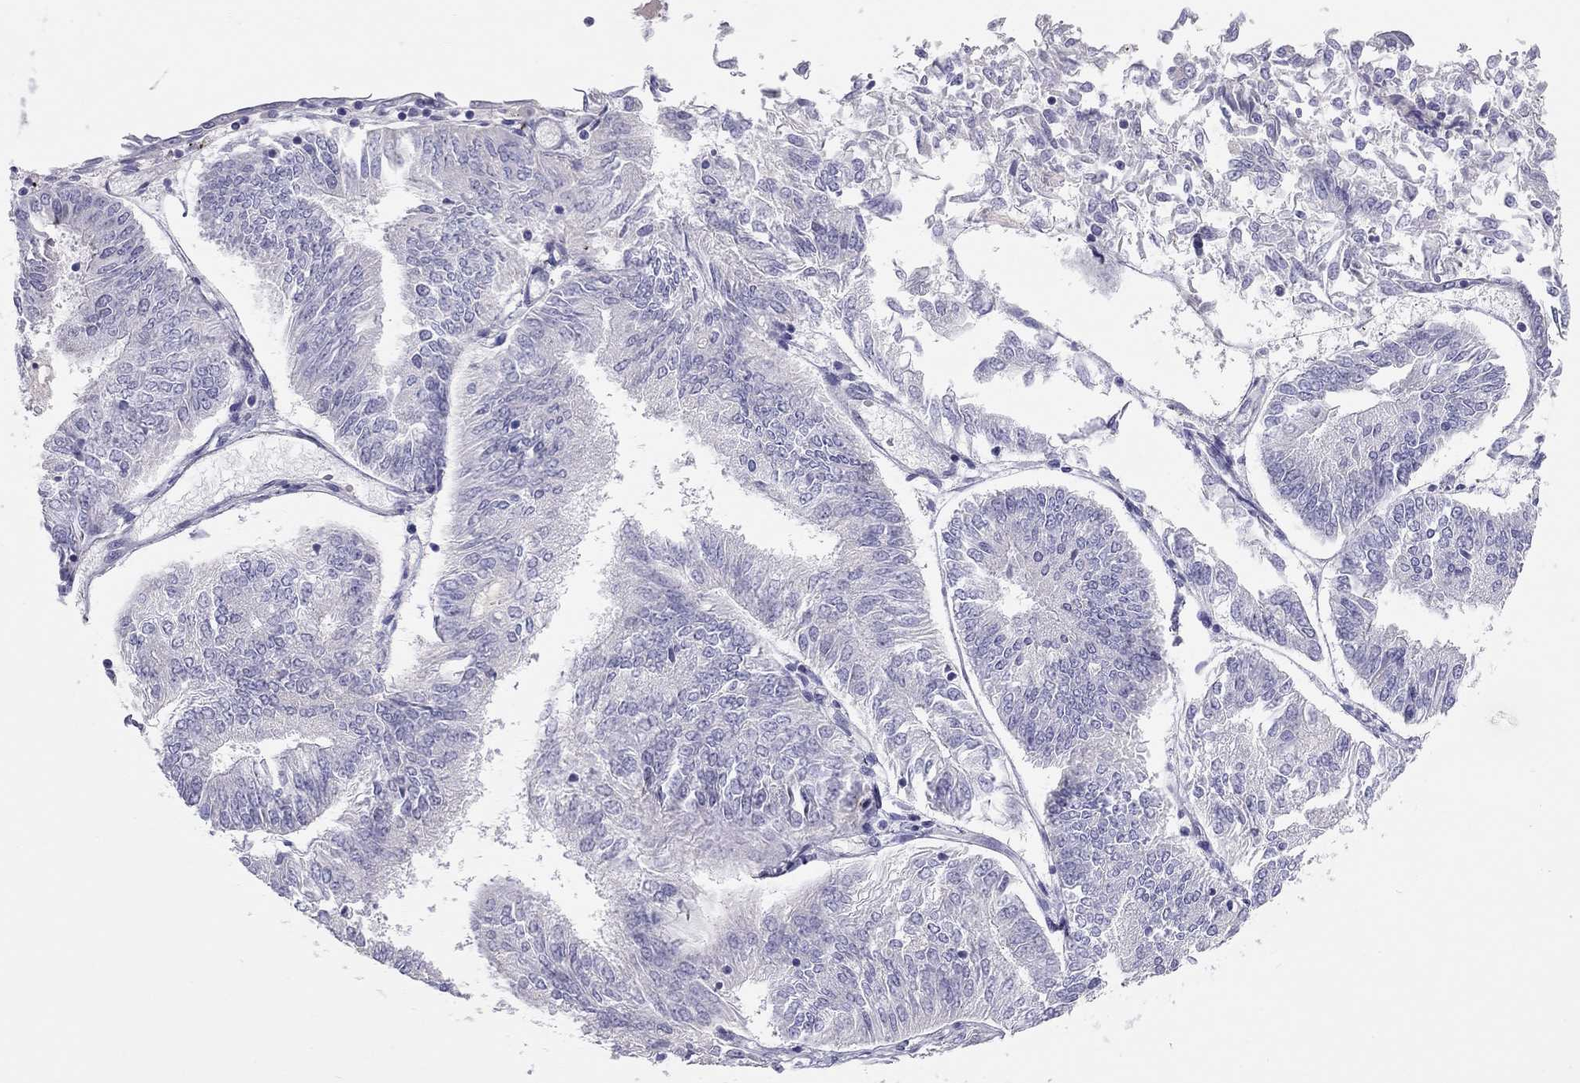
{"staining": {"intensity": "negative", "quantity": "none", "location": "none"}, "tissue": "endometrial cancer", "cell_type": "Tumor cells", "image_type": "cancer", "snomed": [{"axis": "morphology", "description": "Adenocarcinoma, NOS"}, {"axis": "topography", "description": "Endometrium"}], "caption": "This is a histopathology image of IHC staining of endometrial cancer, which shows no expression in tumor cells.", "gene": "SPATA12", "patient": {"sex": "female", "age": 58}}